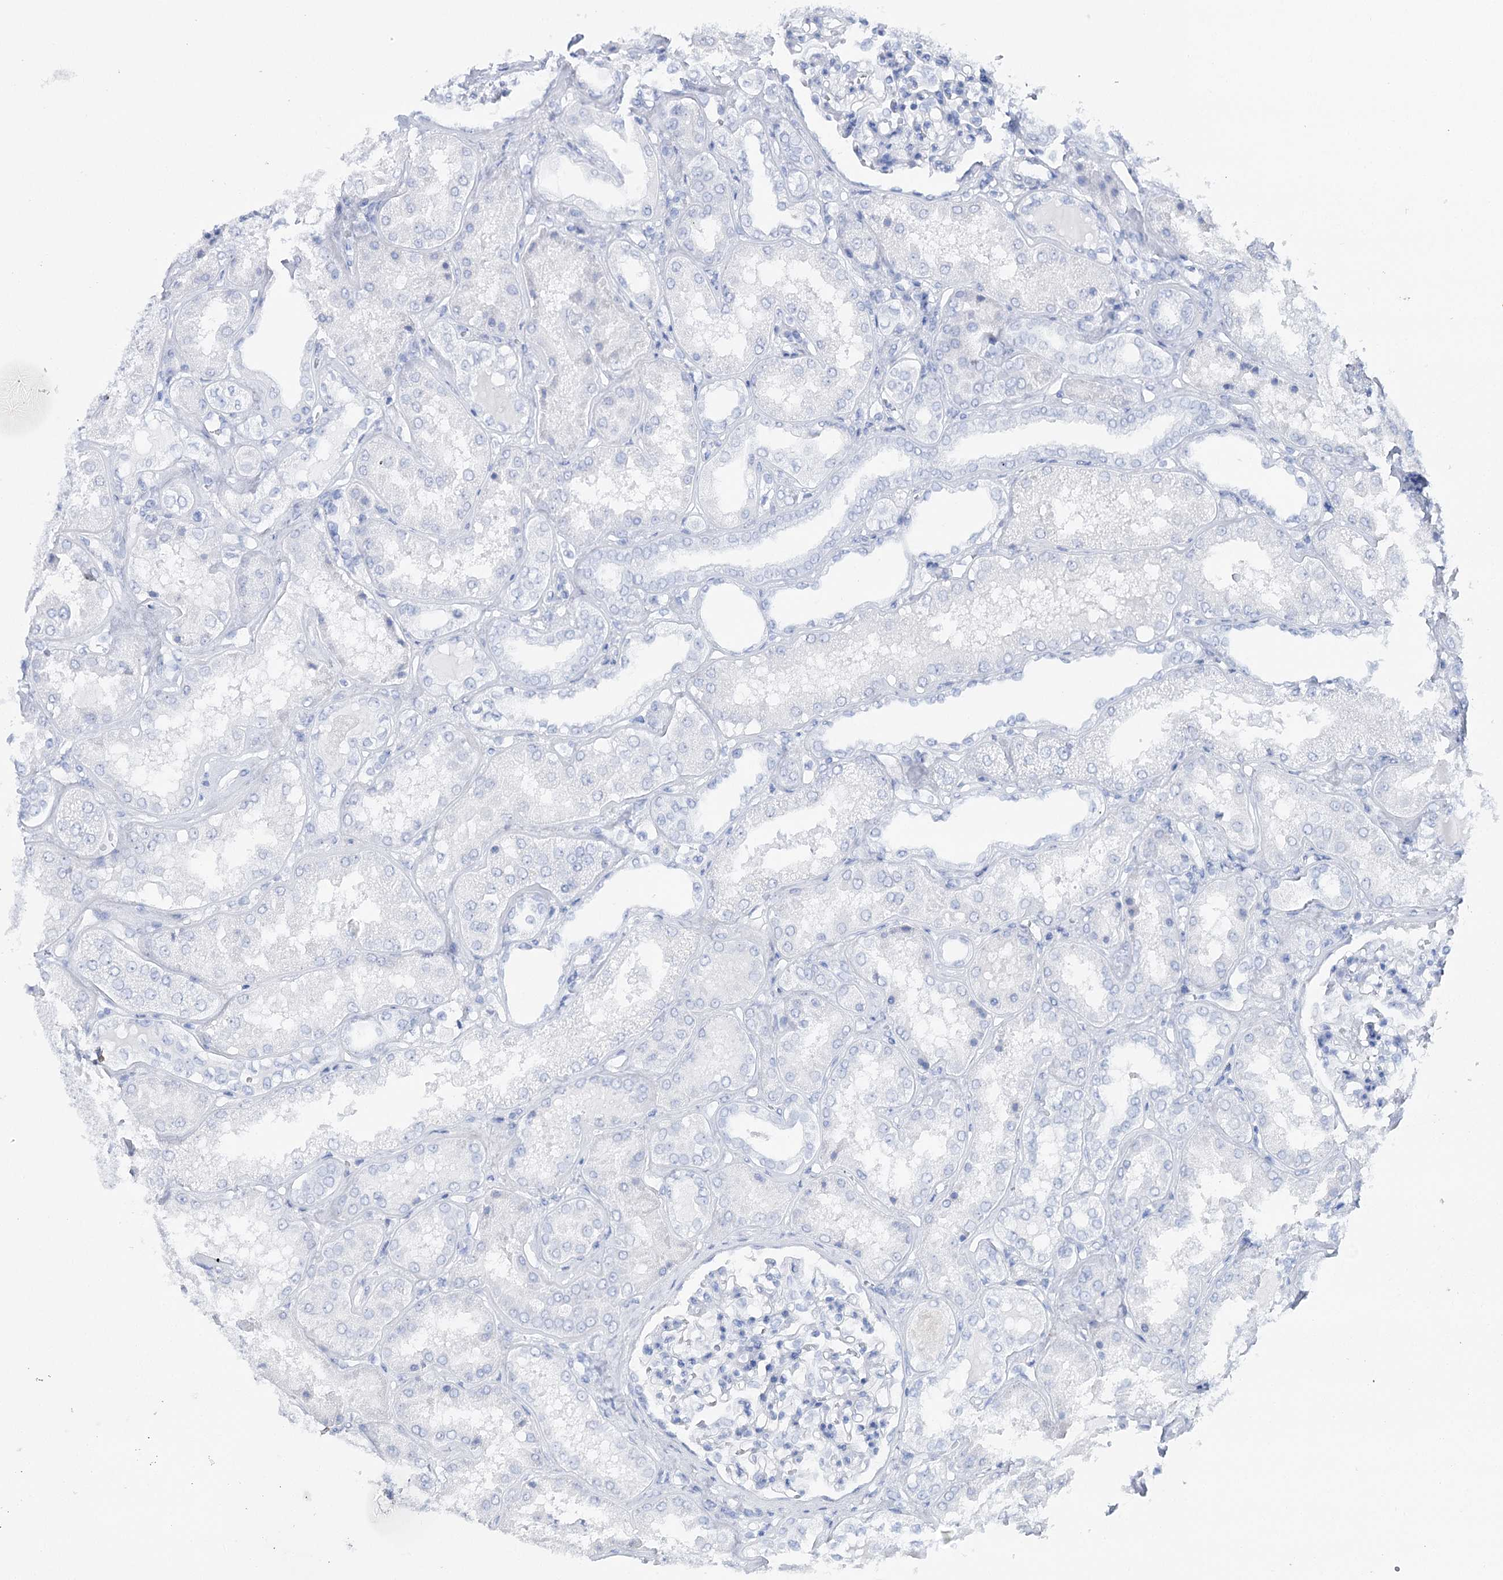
{"staining": {"intensity": "negative", "quantity": "none", "location": "none"}, "tissue": "kidney", "cell_type": "Cells in glomeruli", "image_type": "normal", "snomed": [{"axis": "morphology", "description": "Normal tissue, NOS"}, {"axis": "topography", "description": "Kidney"}], "caption": "Protein analysis of benign kidney shows no significant expression in cells in glomeruli.", "gene": "CSN3", "patient": {"sex": "female", "age": 56}}